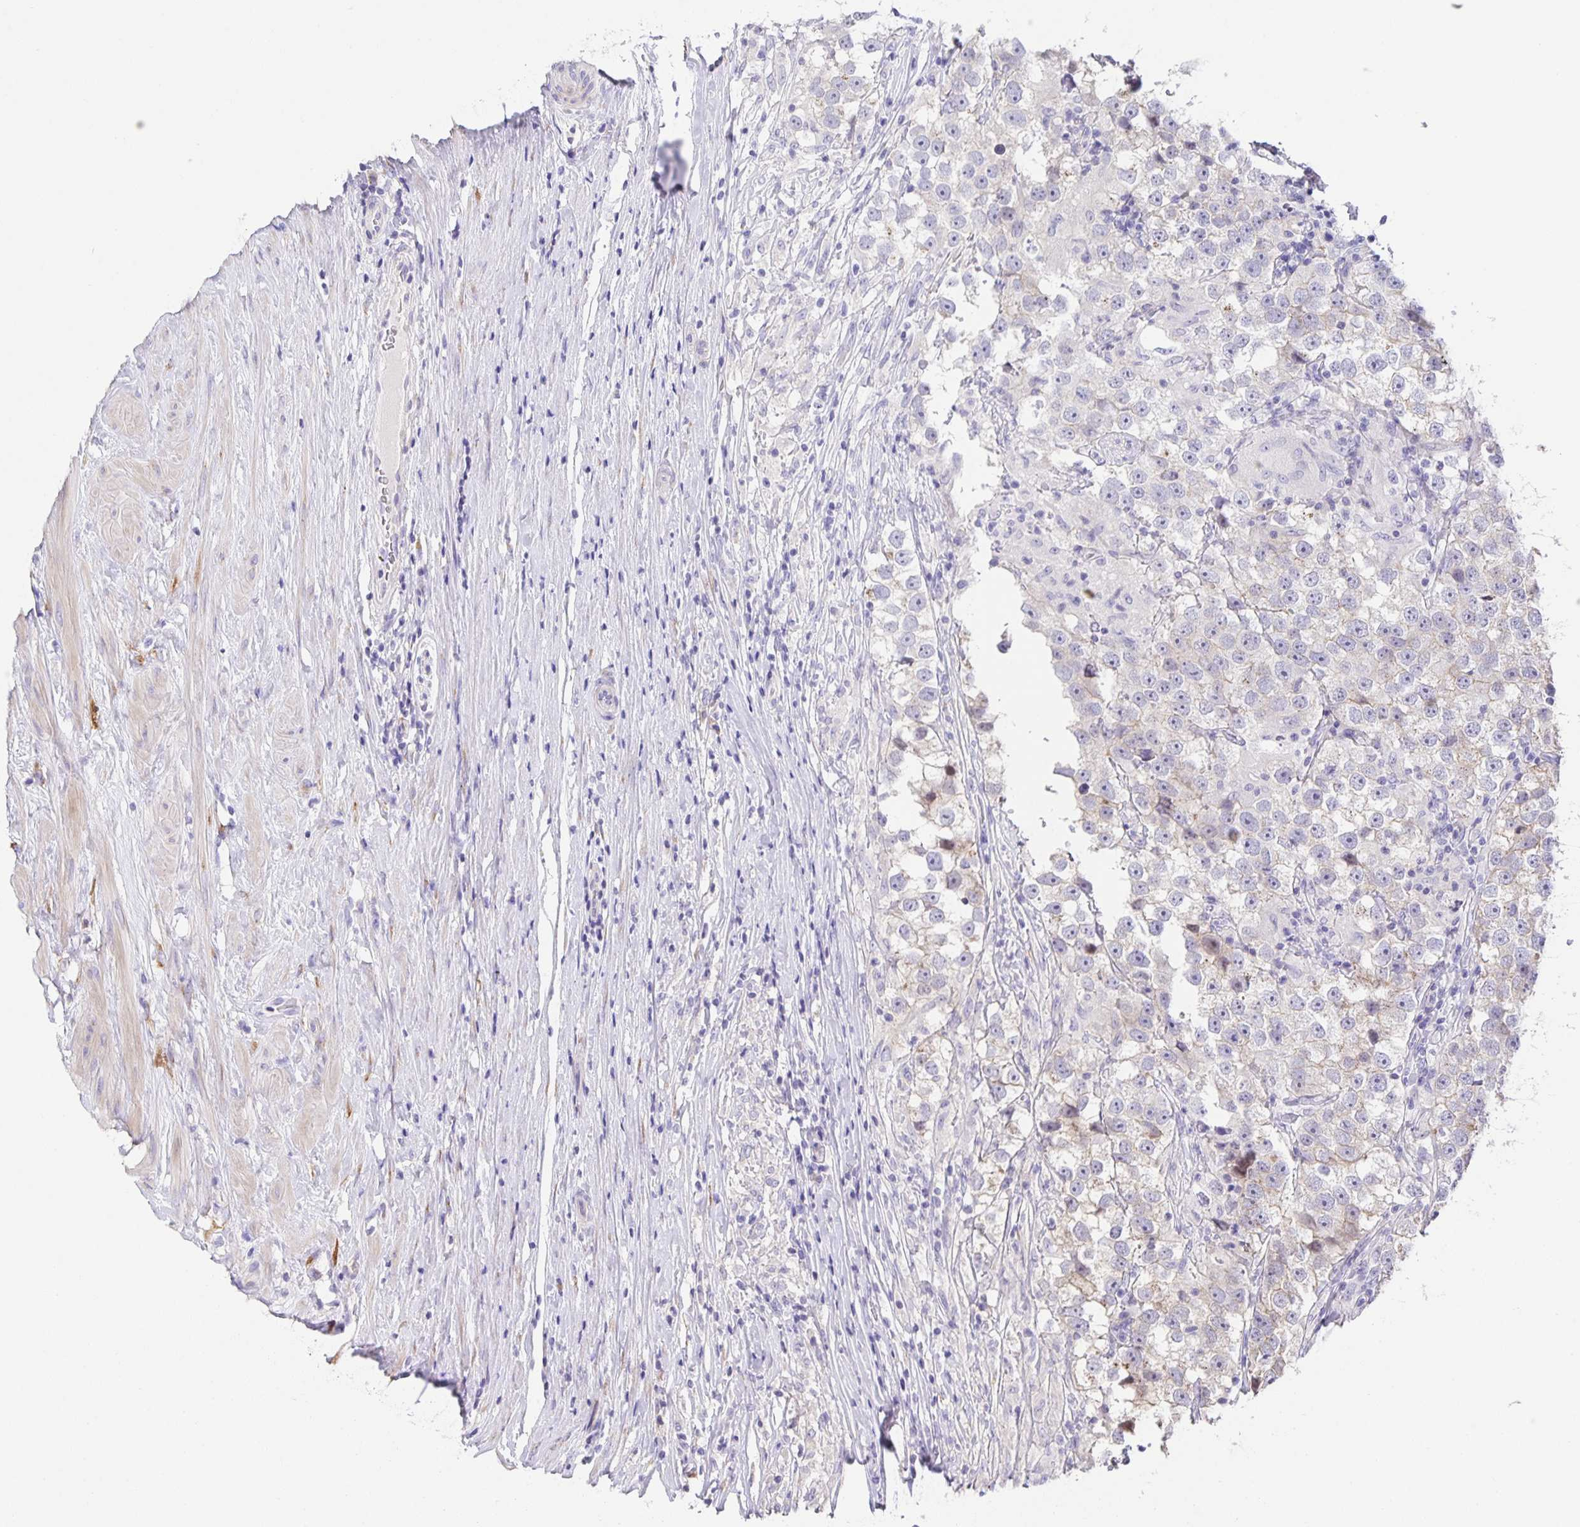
{"staining": {"intensity": "negative", "quantity": "none", "location": "none"}, "tissue": "testis cancer", "cell_type": "Tumor cells", "image_type": "cancer", "snomed": [{"axis": "morphology", "description": "Seminoma, NOS"}, {"axis": "topography", "description": "Testis"}], "caption": "The immunohistochemistry (IHC) image has no significant expression in tumor cells of testis seminoma tissue.", "gene": "PRR36", "patient": {"sex": "male", "age": 46}}